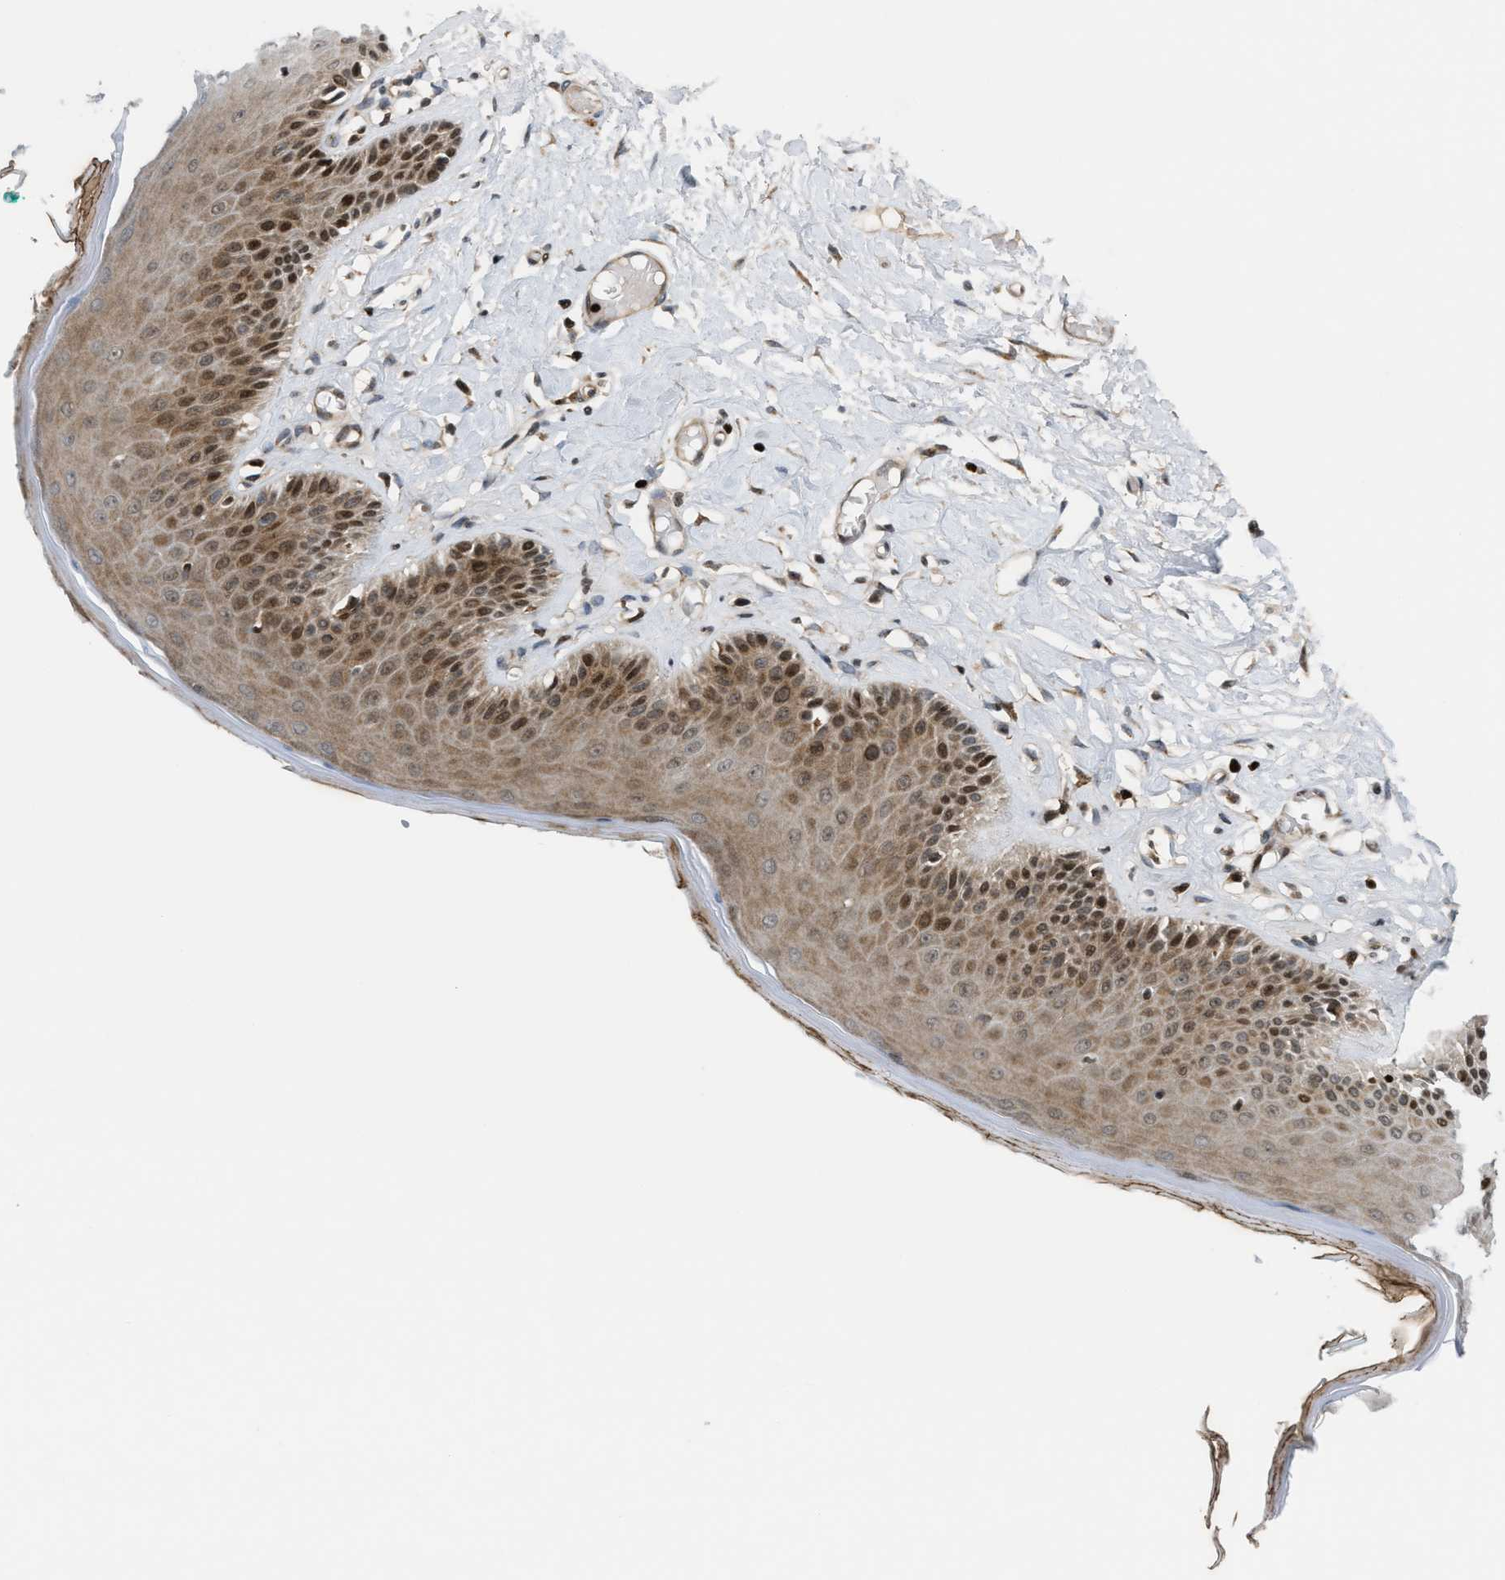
{"staining": {"intensity": "moderate", "quantity": ">75%", "location": "cytoplasmic/membranous,nuclear"}, "tissue": "skin", "cell_type": "Epidermal cells", "image_type": "normal", "snomed": [{"axis": "morphology", "description": "Normal tissue, NOS"}, {"axis": "topography", "description": "Vulva"}], "caption": "Immunohistochemical staining of unremarkable skin shows medium levels of moderate cytoplasmic/membranous,nuclear positivity in approximately >75% of epidermal cells.", "gene": "ZNF276", "patient": {"sex": "female", "age": 73}}